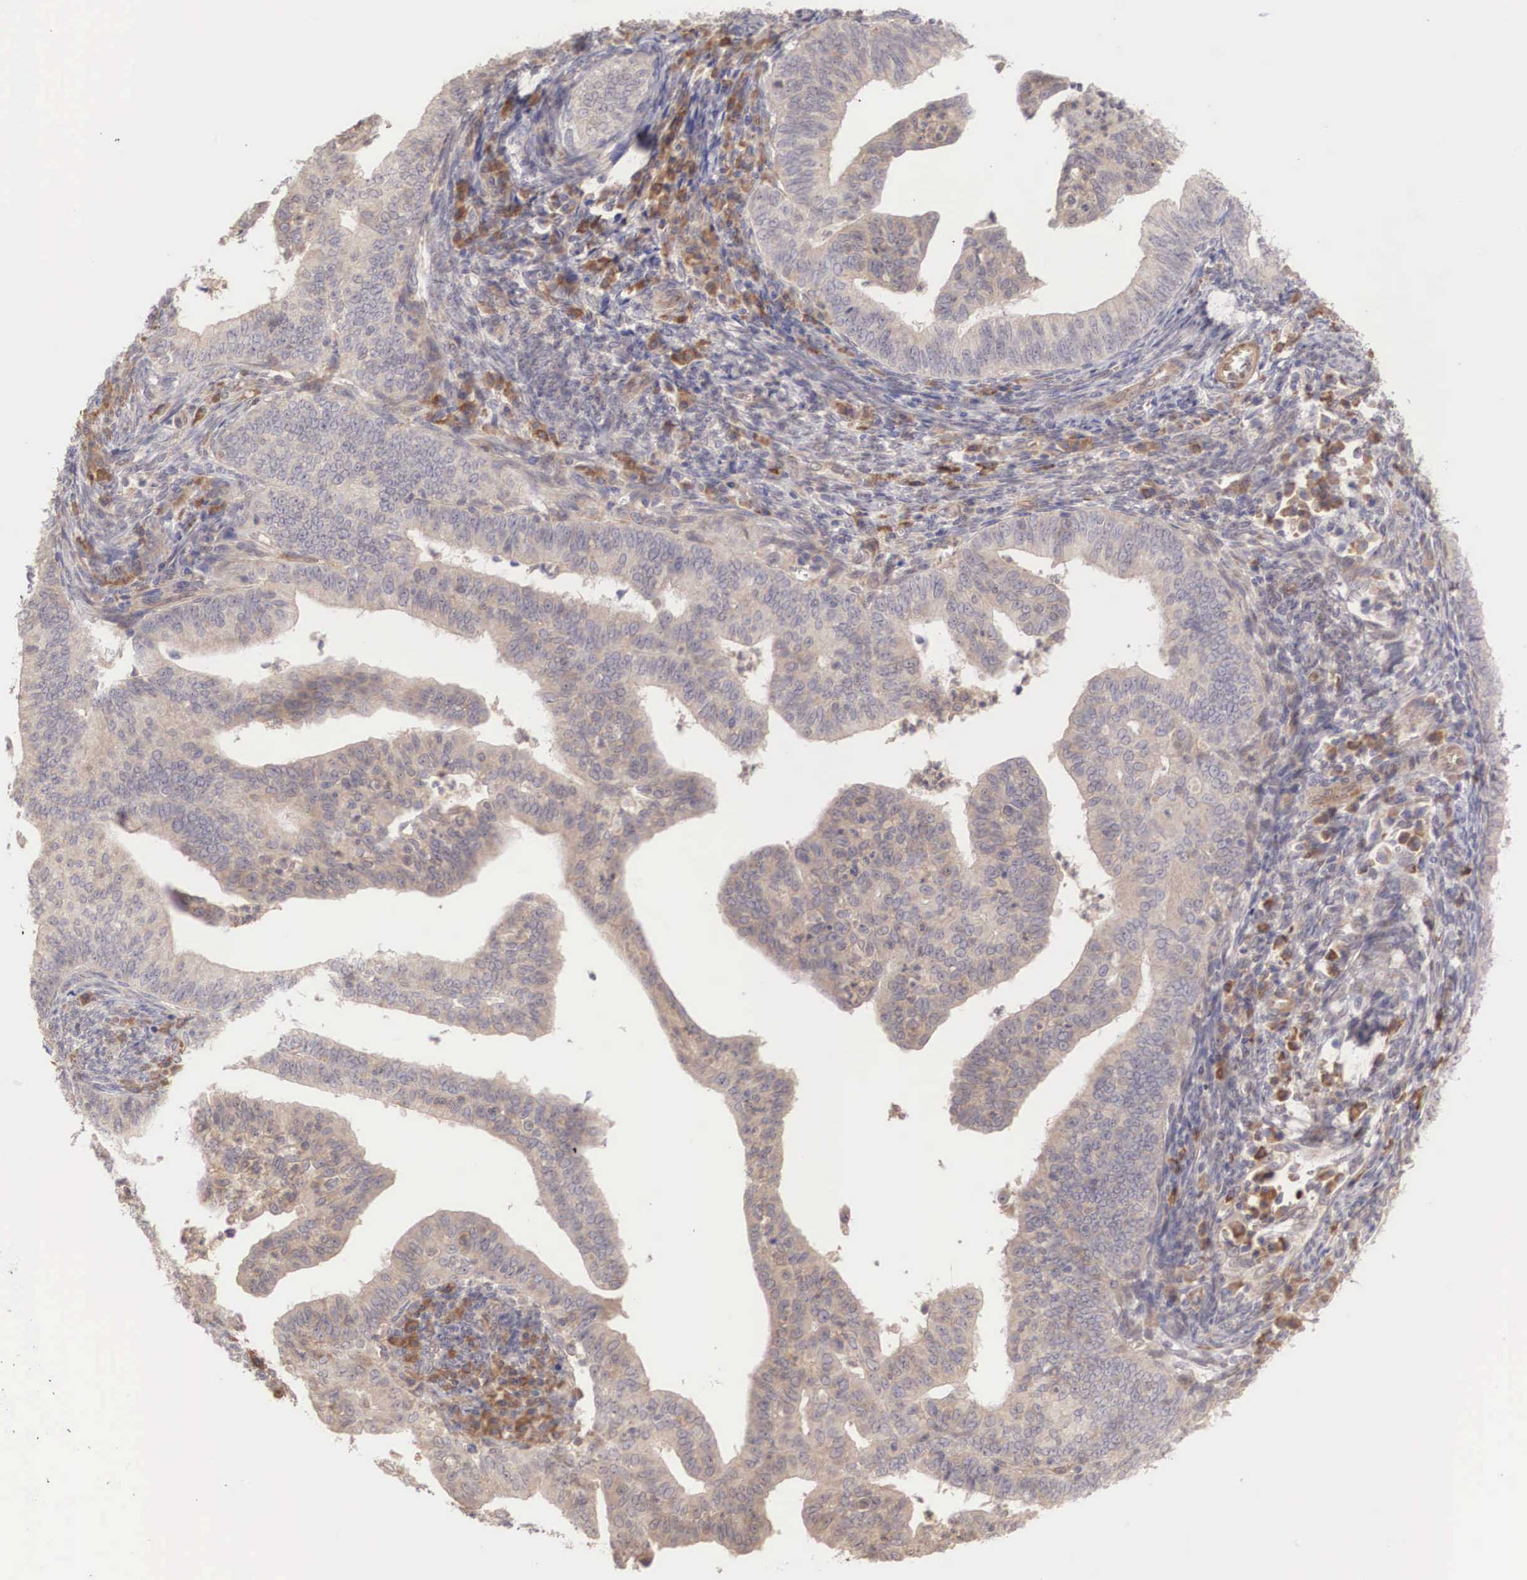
{"staining": {"intensity": "weak", "quantity": ">75%", "location": "cytoplasmic/membranous"}, "tissue": "endometrial cancer", "cell_type": "Tumor cells", "image_type": "cancer", "snomed": [{"axis": "morphology", "description": "Adenocarcinoma, NOS"}, {"axis": "topography", "description": "Endometrium"}], "caption": "Immunohistochemical staining of endometrial cancer (adenocarcinoma) reveals weak cytoplasmic/membranous protein staining in about >75% of tumor cells. The protein of interest is shown in brown color, while the nuclei are stained blue.", "gene": "DNAJB7", "patient": {"sex": "female", "age": 66}}